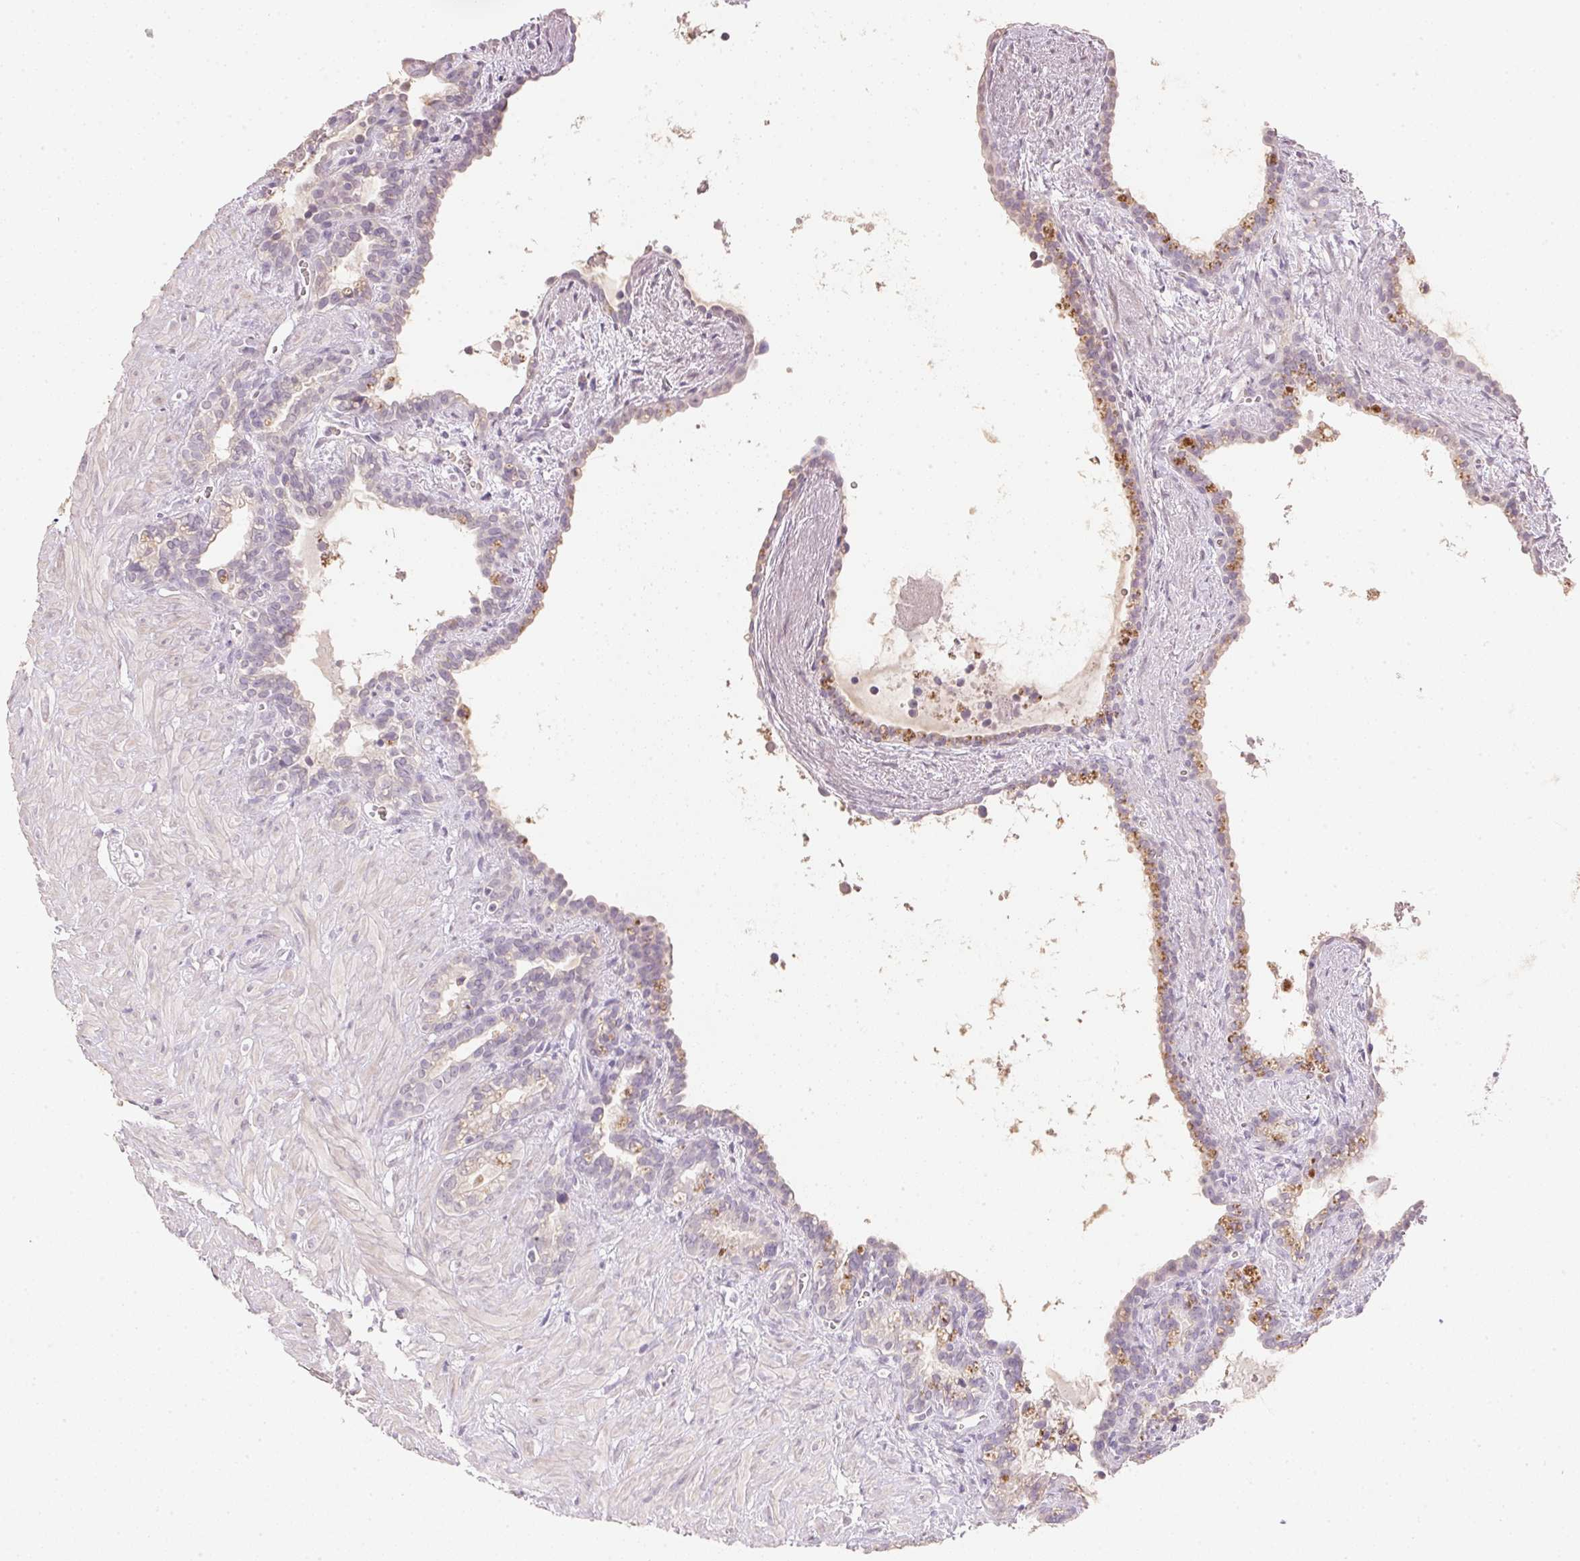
{"staining": {"intensity": "negative", "quantity": "none", "location": "none"}, "tissue": "seminal vesicle", "cell_type": "Glandular cells", "image_type": "normal", "snomed": [{"axis": "morphology", "description": "Normal tissue, NOS"}, {"axis": "topography", "description": "Seminal veicle"}], "caption": "This is an immunohistochemistry histopathology image of unremarkable human seminal vesicle. There is no staining in glandular cells.", "gene": "DHCR24", "patient": {"sex": "male", "age": 76}}